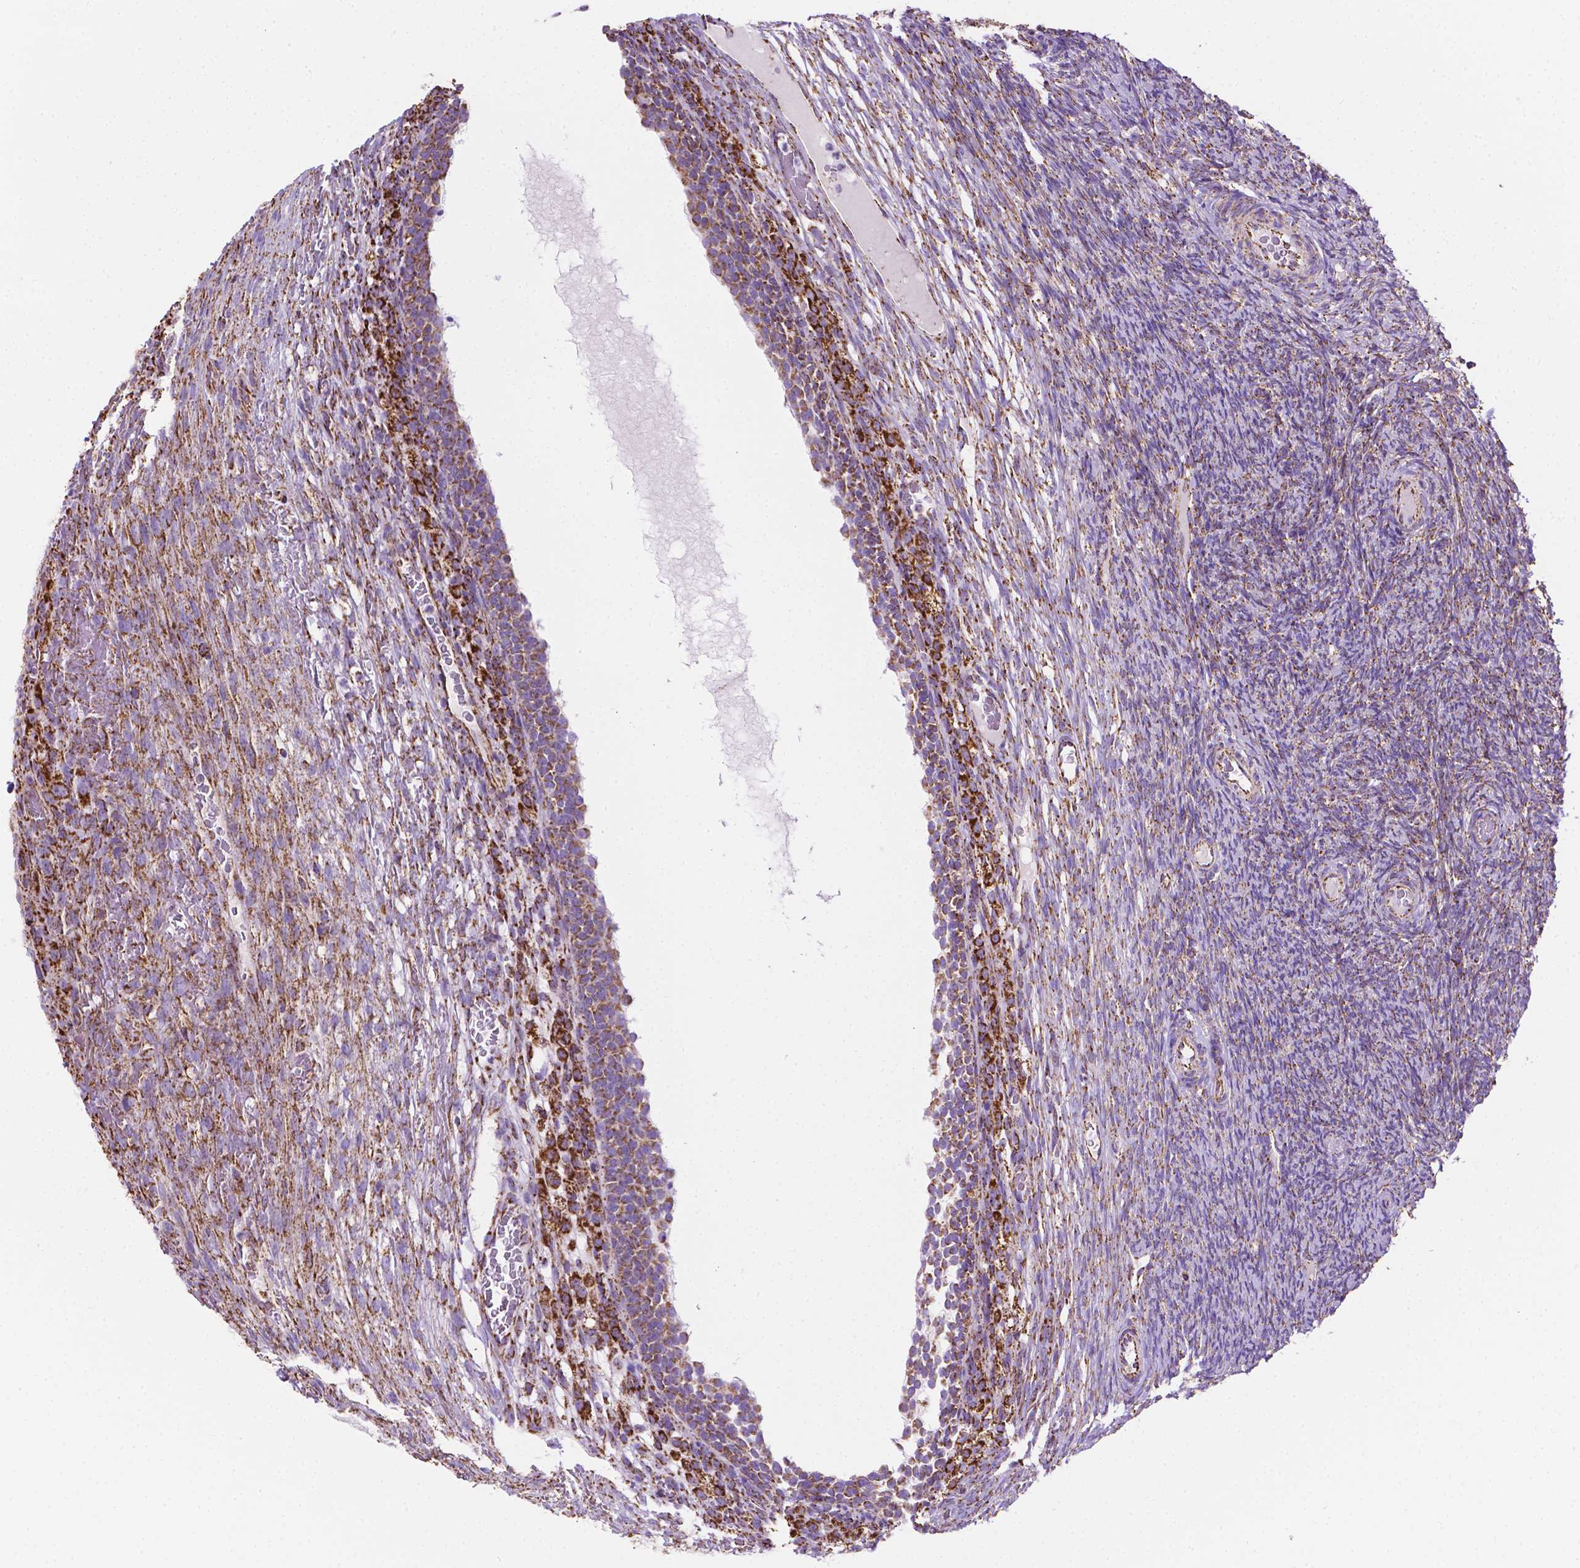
{"staining": {"intensity": "strong", "quantity": "25%-75%", "location": "cytoplasmic/membranous"}, "tissue": "ovary", "cell_type": "Ovarian stroma cells", "image_type": "normal", "snomed": [{"axis": "morphology", "description": "Normal tissue, NOS"}, {"axis": "topography", "description": "Ovary"}], "caption": "Human ovary stained for a protein (brown) displays strong cytoplasmic/membranous positive staining in approximately 25%-75% of ovarian stroma cells.", "gene": "RMDN3", "patient": {"sex": "female", "age": 34}}